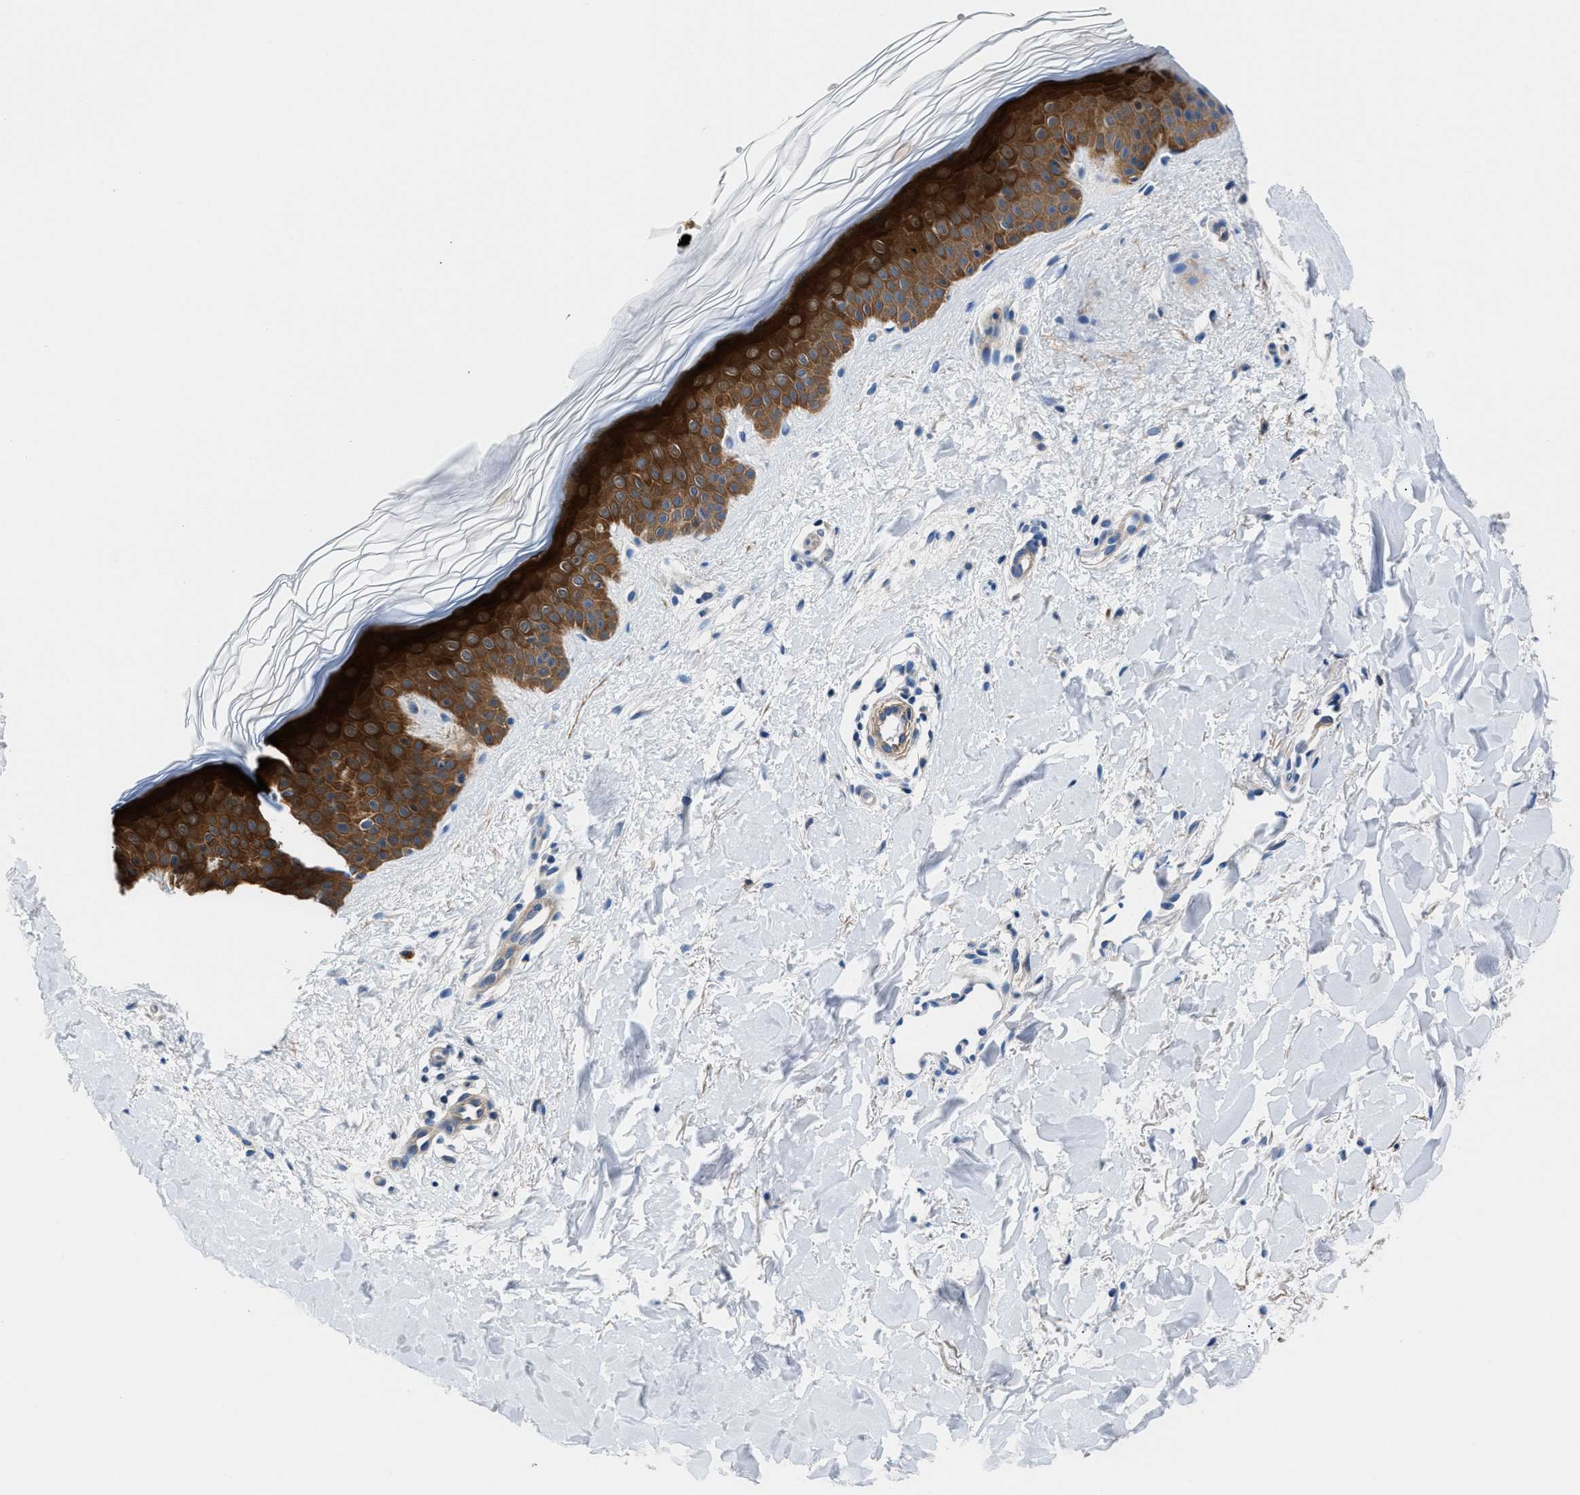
{"staining": {"intensity": "negative", "quantity": "none", "location": "none"}, "tissue": "skin", "cell_type": "Fibroblasts", "image_type": "normal", "snomed": [{"axis": "morphology", "description": "Normal tissue, NOS"}, {"axis": "morphology", "description": "Malignant melanoma, Metastatic site"}, {"axis": "topography", "description": "Skin"}], "caption": "This is an IHC micrograph of benign human skin. There is no positivity in fibroblasts.", "gene": "PARG", "patient": {"sex": "male", "age": 41}}